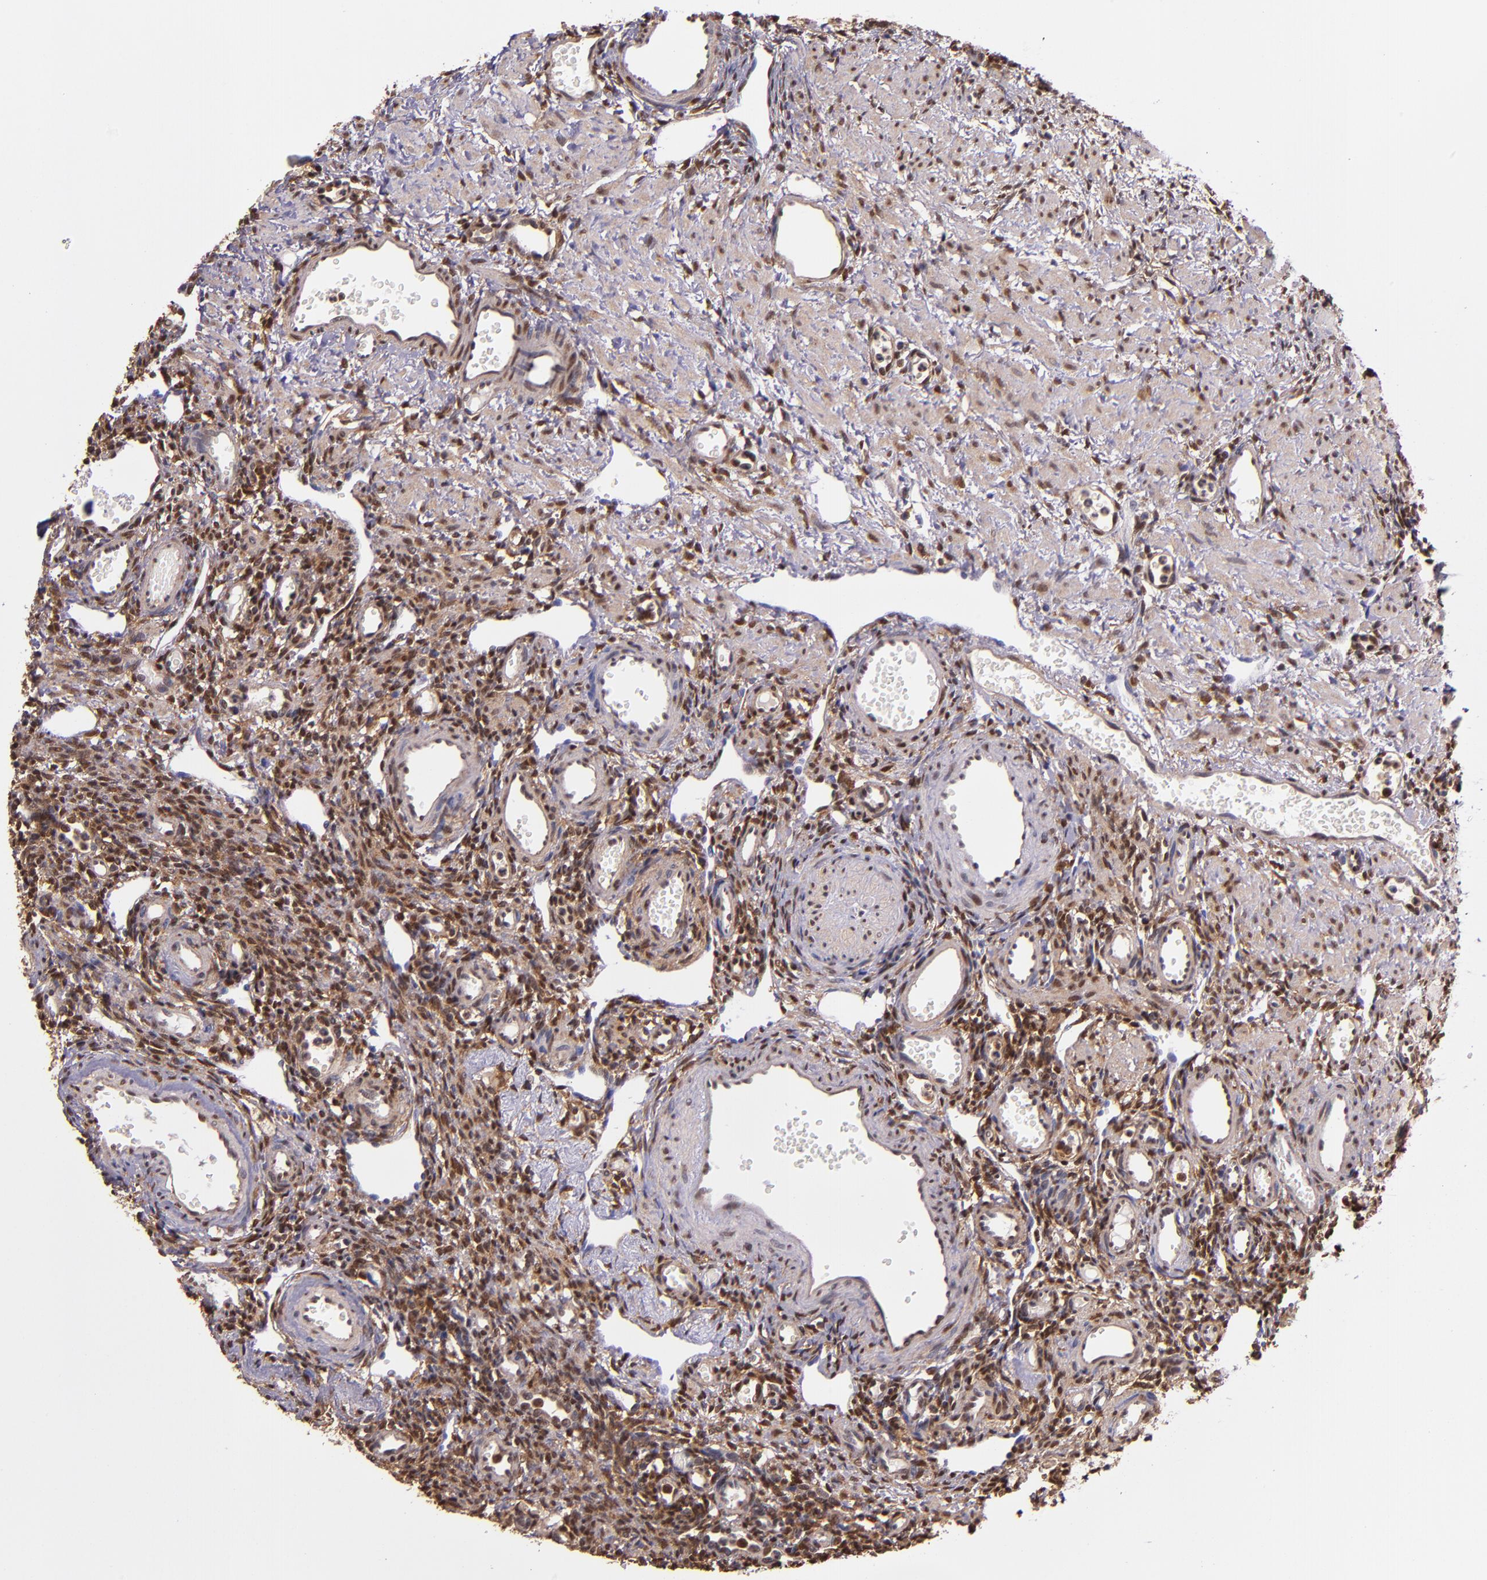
{"staining": {"intensity": "moderate", "quantity": ">75%", "location": "cytoplasmic/membranous,nuclear"}, "tissue": "ovary", "cell_type": "Ovarian stroma cells", "image_type": "normal", "snomed": [{"axis": "morphology", "description": "Normal tissue, NOS"}, {"axis": "topography", "description": "Ovary"}], "caption": "A brown stain highlights moderate cytoplasmic/membranous,nuclear staining of a protein in ovarian stroma cells of unremarkable human ovary. Immunohistochemistry (ihc) stains the protein of interest in brown and the nuclei are stained blue.", "gene": "STAT6", "patient": {"sex": "female", "age": 33}}